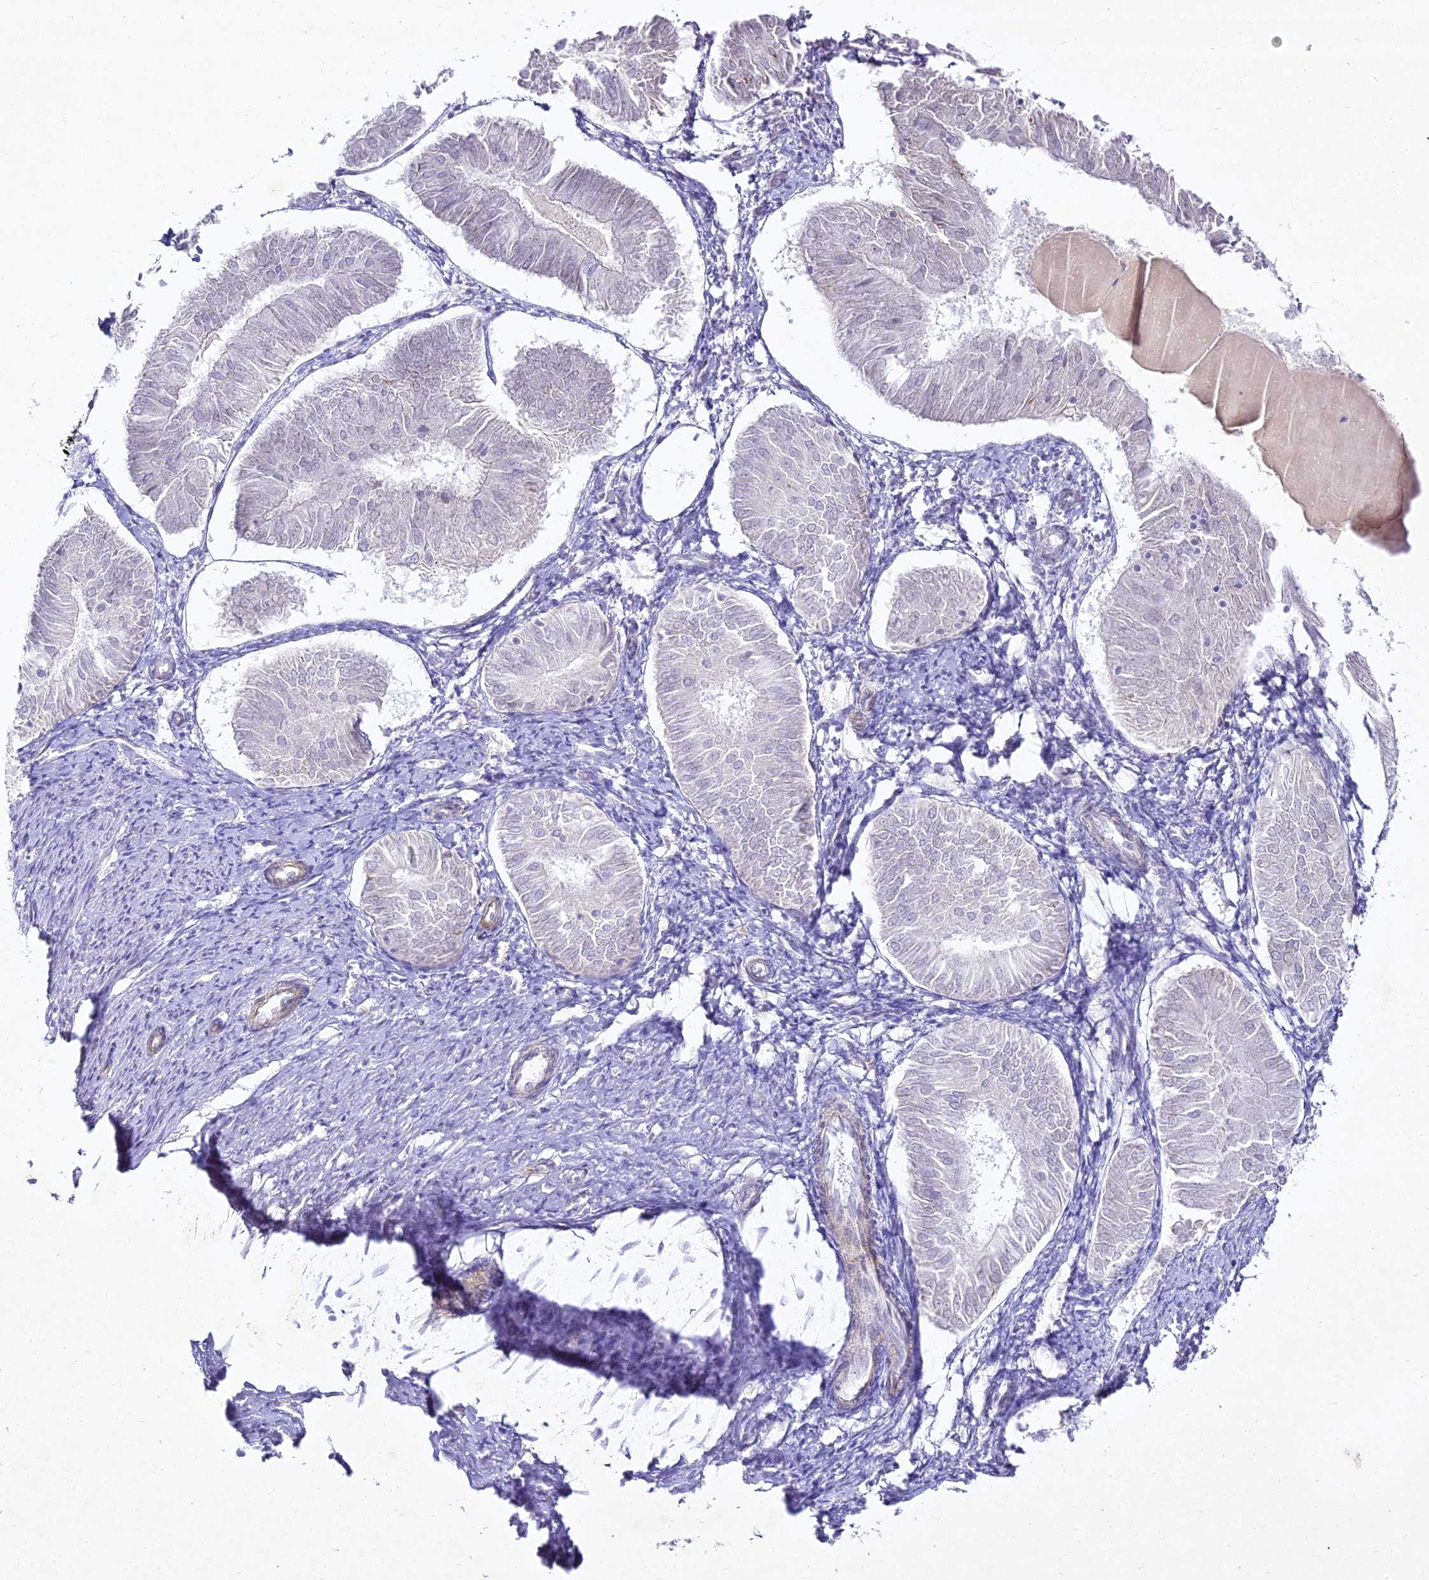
{"staining": {"intensity": "negative", "quantity": "none", "location": "none"}, "tissue": "endometrial cancer", "cell_type": "Tumor cells", "image_type": "cancer", "snomed": [{"axis": "morphology", "description": "Adenocarcinoma, NOS"}, {"axis": "topography", "description": "Endometrium"}], "caption": "Immunohistochemistry (IHC) photomicrograph of neoplastic tissue: adenocarcinoma (endometrial) stained with DAB (3,3'-diaminobenzidine) shows no significant protein staining in tumor cells.", "gene": "ALPG", "patient": {"sex": "female", "age": 58}}